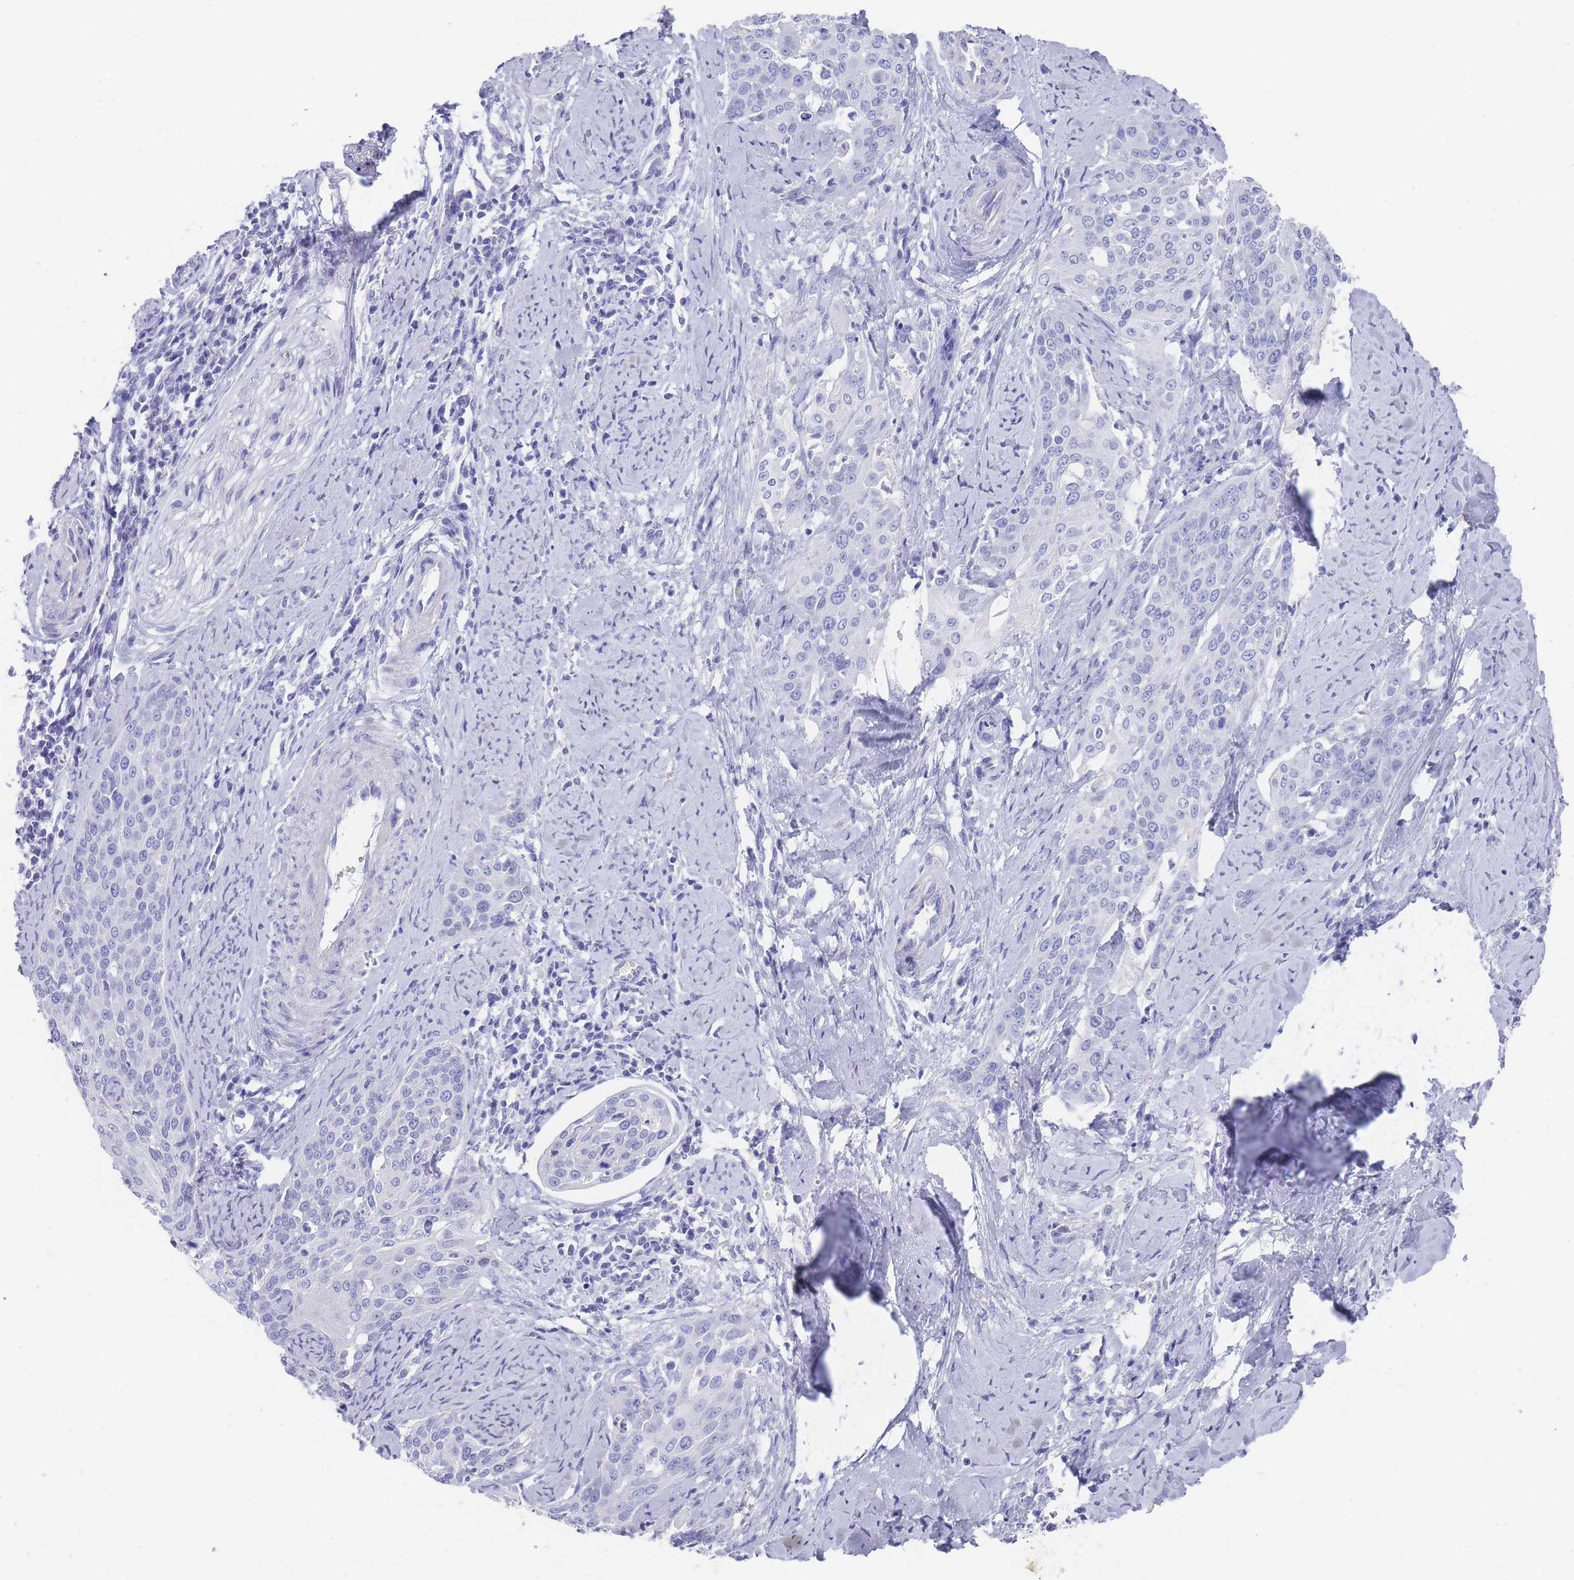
{"staining": {"intensity": "negative", "quantity": "none", "location": "none"}, "tissue": "cervical cancer", "cell_type": "Tumor cells", "image_type": "cancer", "snomed": [{"axis": "morphology", "description": "Squamous cell carcinoma, NOS"}, {"axis": "topography", "description": "Cervix"}], "caption": "Immunohistochemistry (IHC) histopathology image of squamous cell carcinoma (cervical) stained for a protein (brown), which shows no positivity in tumor cells.", "gene": "SCCPDH", "patient": {"sex": "female", "age": 44}}